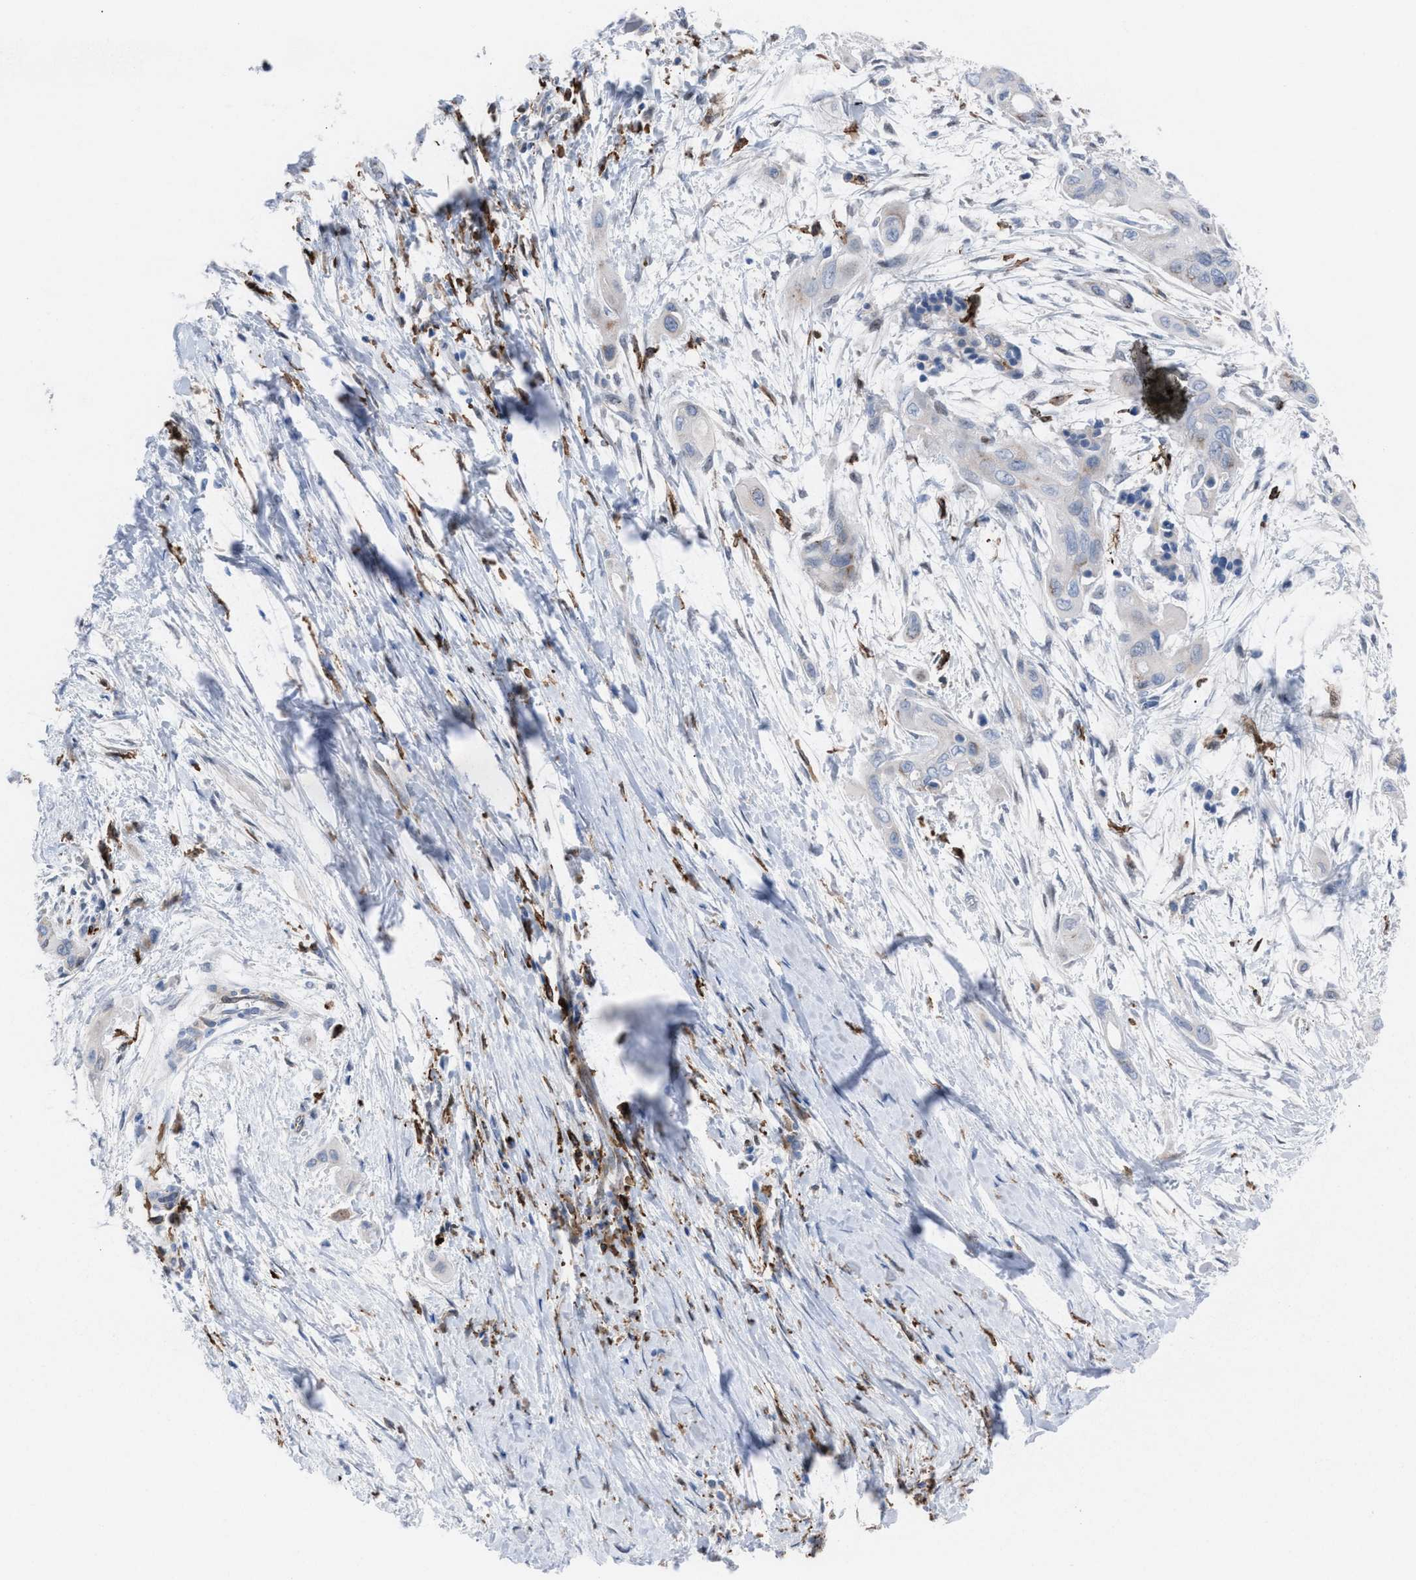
{"staining": {"intensity": "negative", "quantity": "none", "location": "none"}, "tissue": "pancreatic cancer", "cell_type": "Tumor cells", "image_type": "cancer", "snomed": [{"axis": "morphology", "description": "Adenocarcinoma, NOS"}, {"axis": "topography", "description": "Pancreas"}], "caption": "The micrograph shows no staining of tumor cells in pancreatic cancer (adenocarcinoma). (DAB (3,3'-diaminobenzidine) immunohistochemistry (IHC) visualized using brightfield microscopy, high magnification).", "gene": "SLC47A1", "patient": {"sex": "male", "age": 59}}